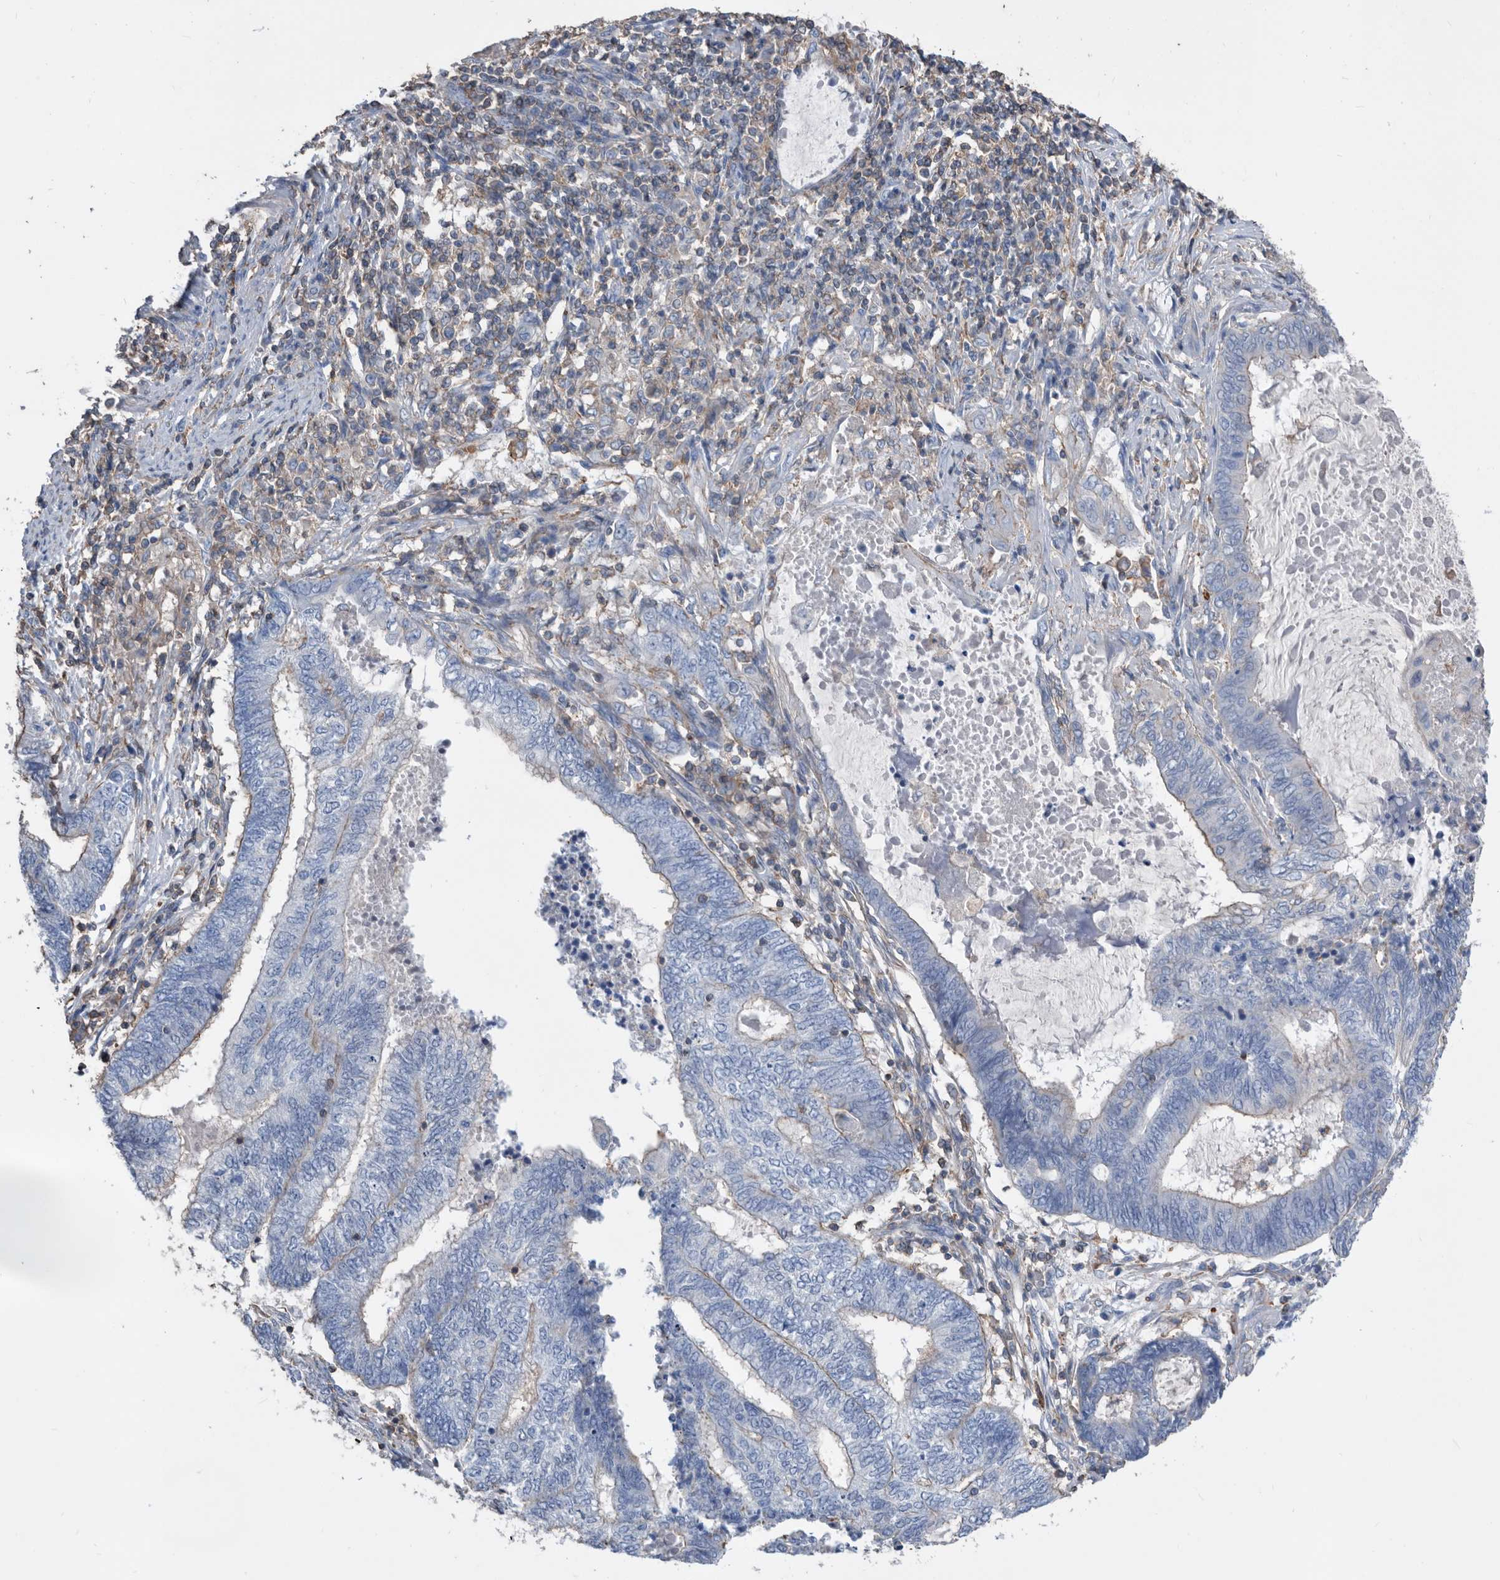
{"staining": {"intensity": "weak", "quantity": "<25%", "location": "cytoplasmic/membranous"}, "tissue": "endometrial cancer", "cell_type": "Tumor cells", "image_type": "cancer", "snomed": [{"axis": "morphology", "description": "Adenocarcinoma, NOS"}, {"axis": "topography", "description": "Uterus"}, {"axis": "topography", "description": "Endometrium"}], "caption": "A high-resolution photomicrograph shows immunohistochemistry (IHC) staining of endometrial cancer, which shows no significant staining in tumor cells. (DAB IHC visualized using brightfield microscopy, high magnification).", "gene": "MS4A4A", "patient": {"sex": "female", "age": 70}}